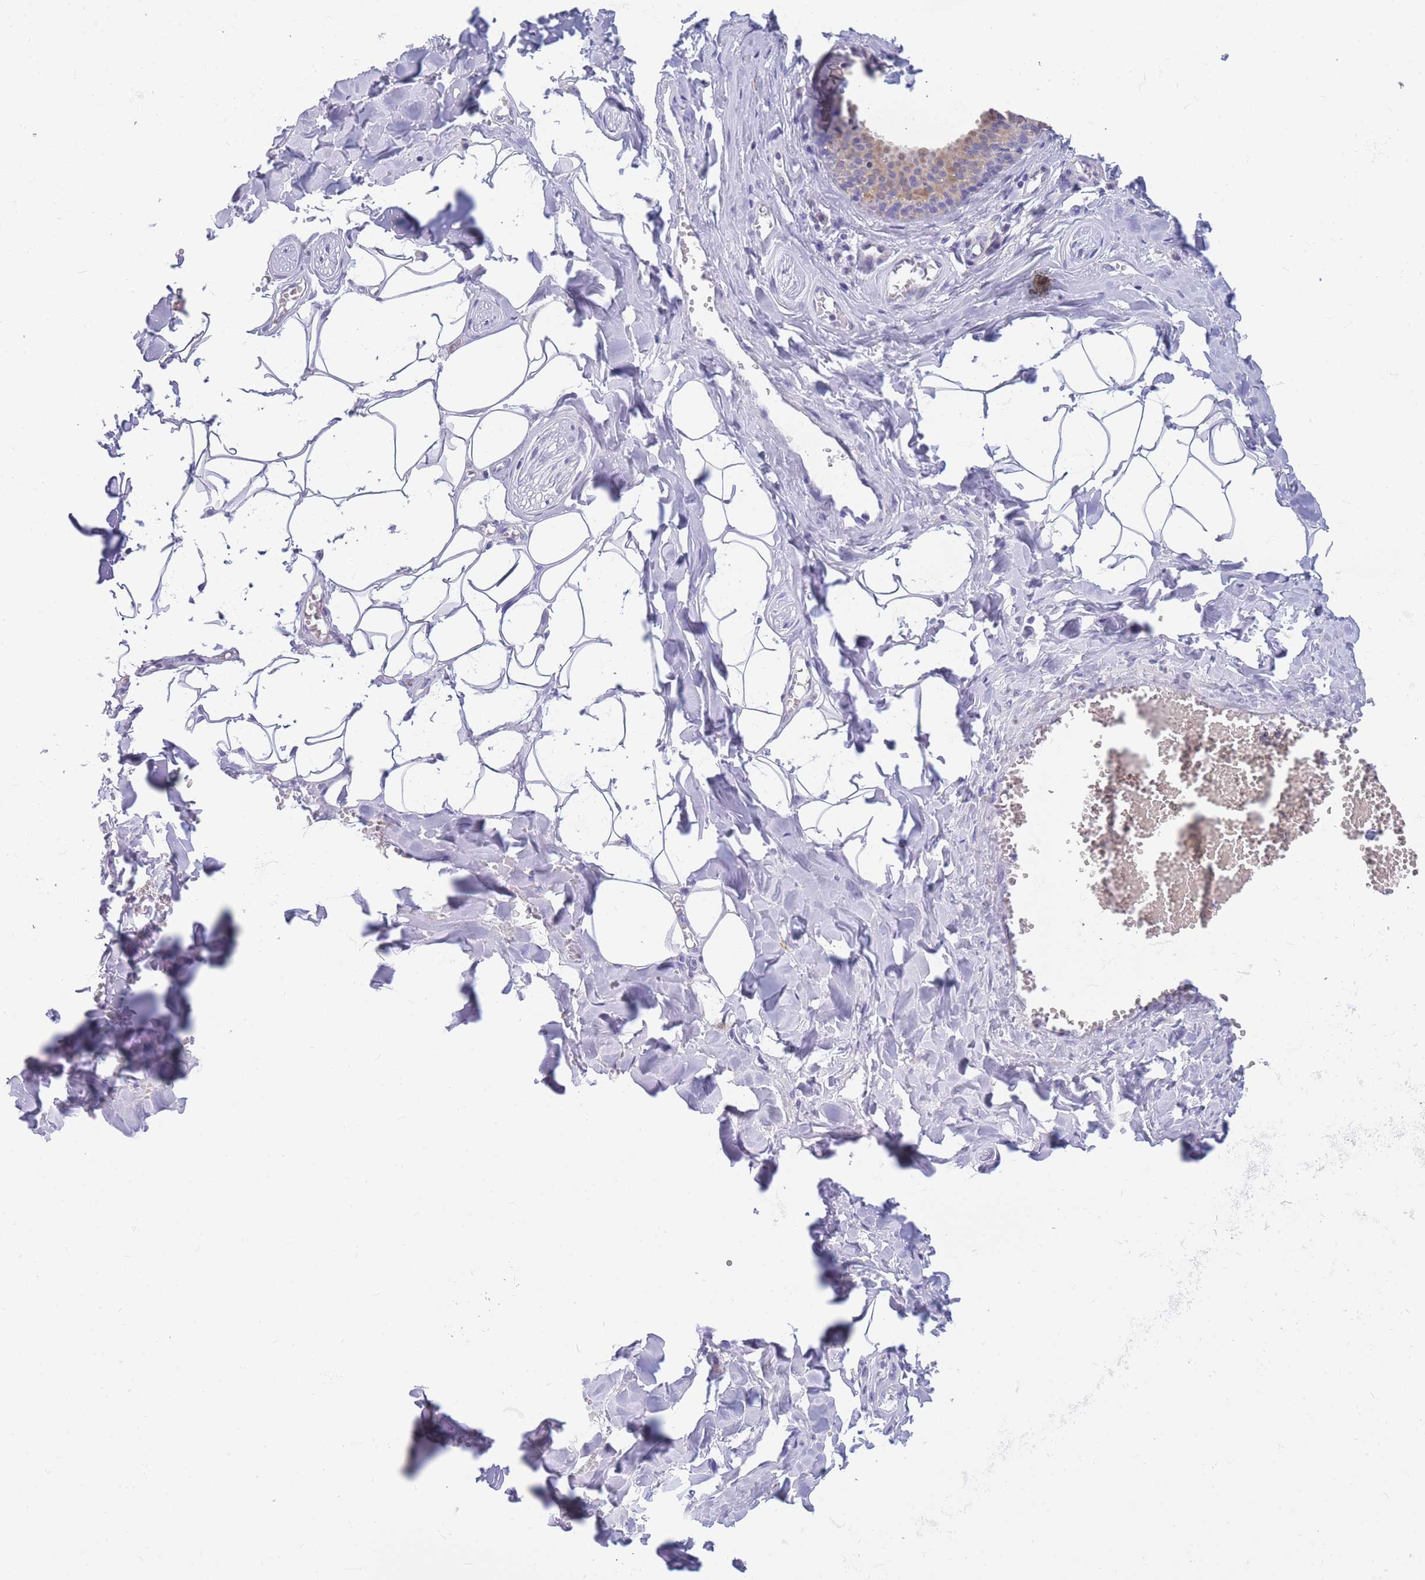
{"staining": {"intensity": "moderate", "quantity": "<25%", "location": "cytoplasmic/membranous"}, "tissue": "salivary gland", "cell_type": "Glandular cells", "image_type": "normal", "snomed": [{"axis": "morphology", "description": "Normal tissue, NOS"}, {"axis": "topography", "description": "Salivary gland"}], "caption": "Benign salivary gland displays moderate cytoplasmic/membranous expression in approximately <25% of glandular cells, visualized by immunohistochemistry. The staining is performed using DAB brown chromogen to label protein expression. The nuclei are counter-stained blue using hematoxylin.", "gene": "DHRS11", "patient": {"sex": "male", "age": 62}}